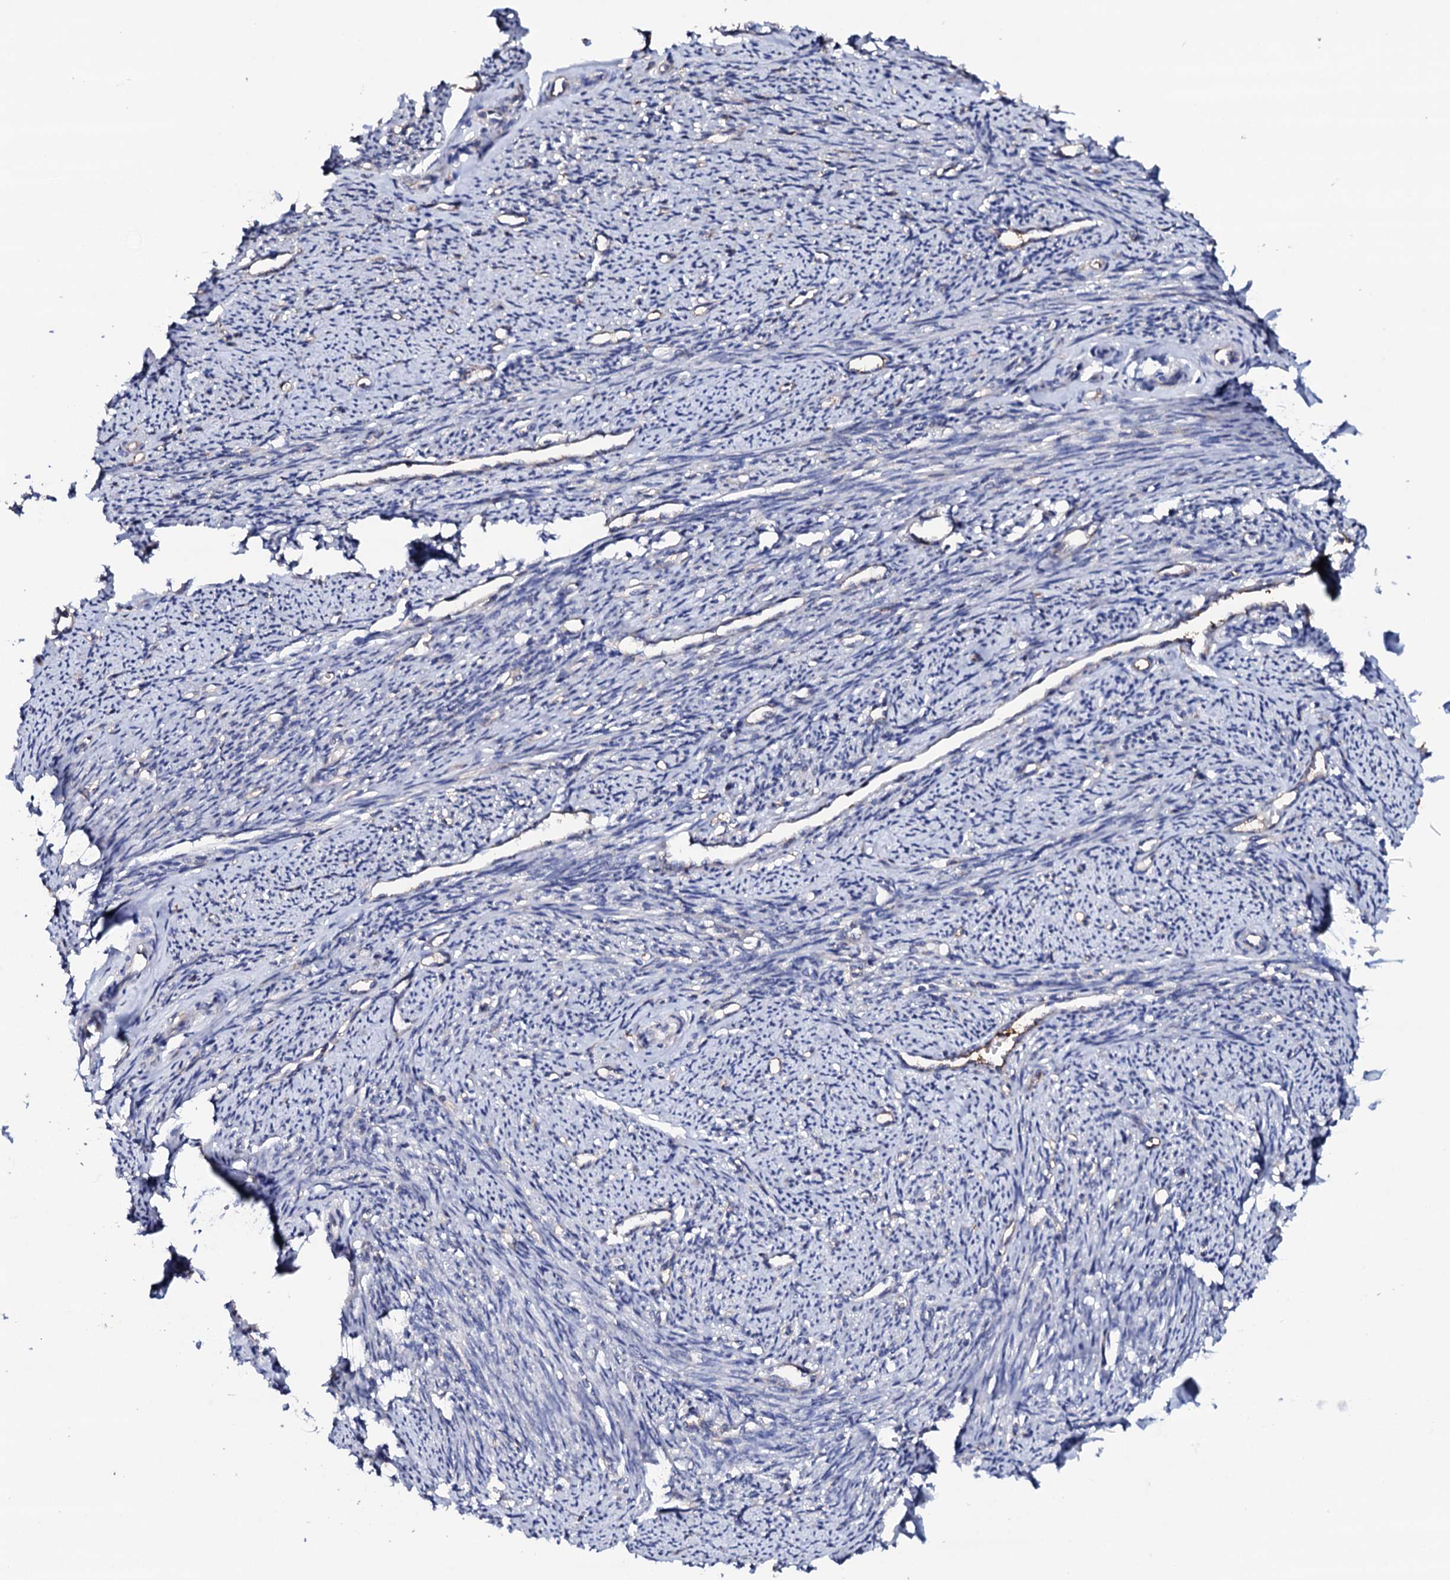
{"staining": {"intensity": "negative", "quantity": "none", "location": "none"}, "tissue": "smooth muscle", "cell_type": "Smooth muscle cells", "image_type": "normal", "snomed": [{"axis": "morphology", "description": "Normal tissue, NOS"}, {"axis": "topography", "description": "Smooth muscle"}, {"axis": "topography", "description": "Uterus"}], "caption": "High power microscopy histopathology image of an immunohistochemistry micrograph of normal smooth muscle, revealing no significant positivity in smooth muscle cells. (Stains: DAB (3,3'-diaminobenzidine) IHC with hematoxylin counter stain, Microscopy: brightfield microscopy at high magnification).", "gene": "TCAF2C", "patient": {"sex": "female", "age": 59}}